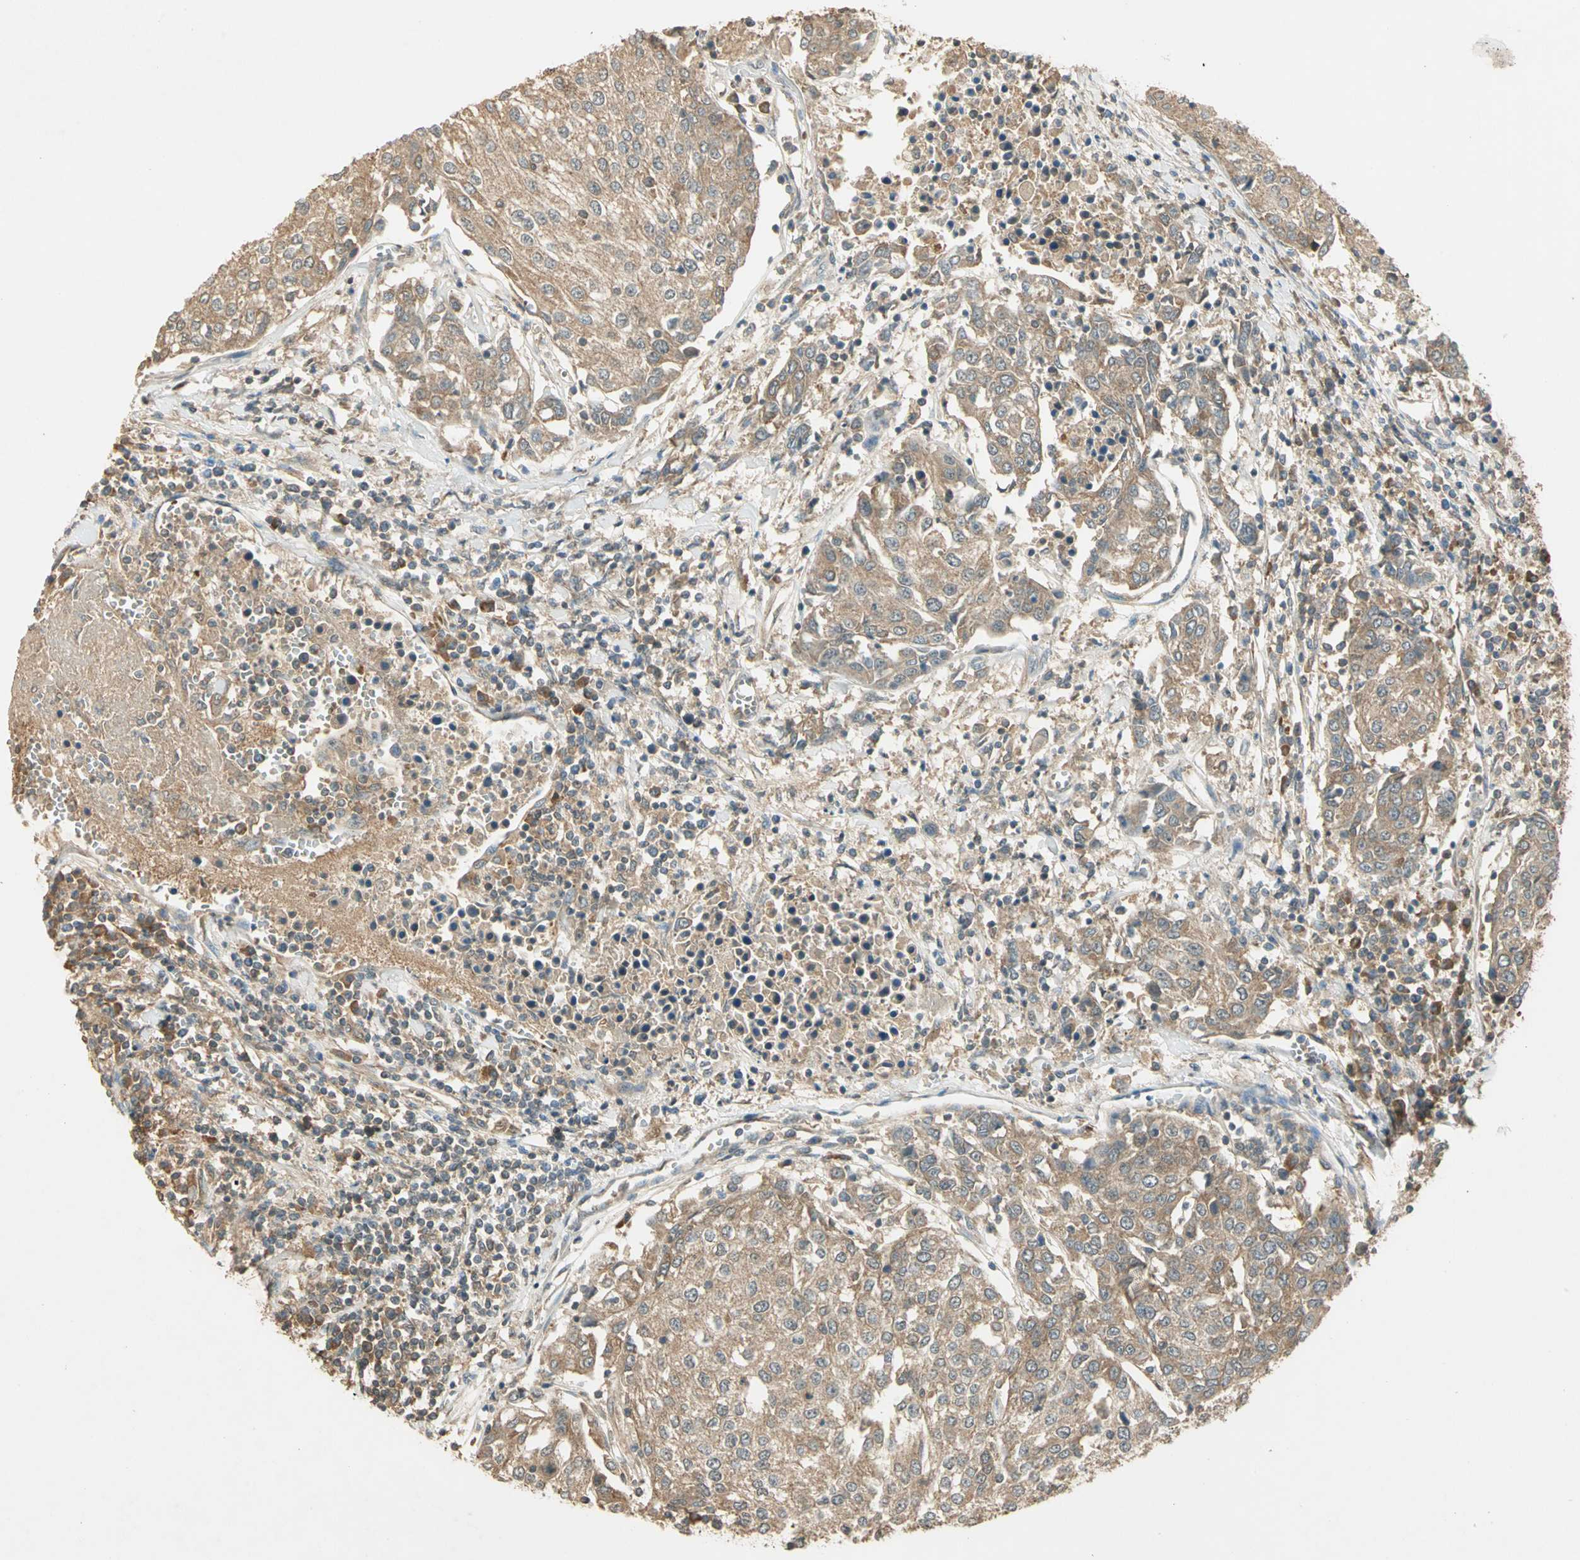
{"staining": {"intensity": "moderate", "quantity": ">75%", "location": "cytoplasmic/membranous"}, "tissue": "urothelial cancer", "cell_type": "Tumor cells", "image_type": "cancer", "snomed": [{"axis": "morphology", "description": "Urothelial carcinoma, High grade"}, {"axis": "topography", "description": "Urinary bladder"}], "caption": "Protein staining of high-grade urothelial carcinoma tissue shows moderate cytoplasmic/membranous expression in approximately >75% of tumor cells. The staining is performed using DAB (3,3'-diaminobenzidine) brown chromogen to label protein expression. The nuclei are counter-stained blue using hematoxylin.", "gene": "KEAP1", "patient": {"sex": "female", "age": 85}}